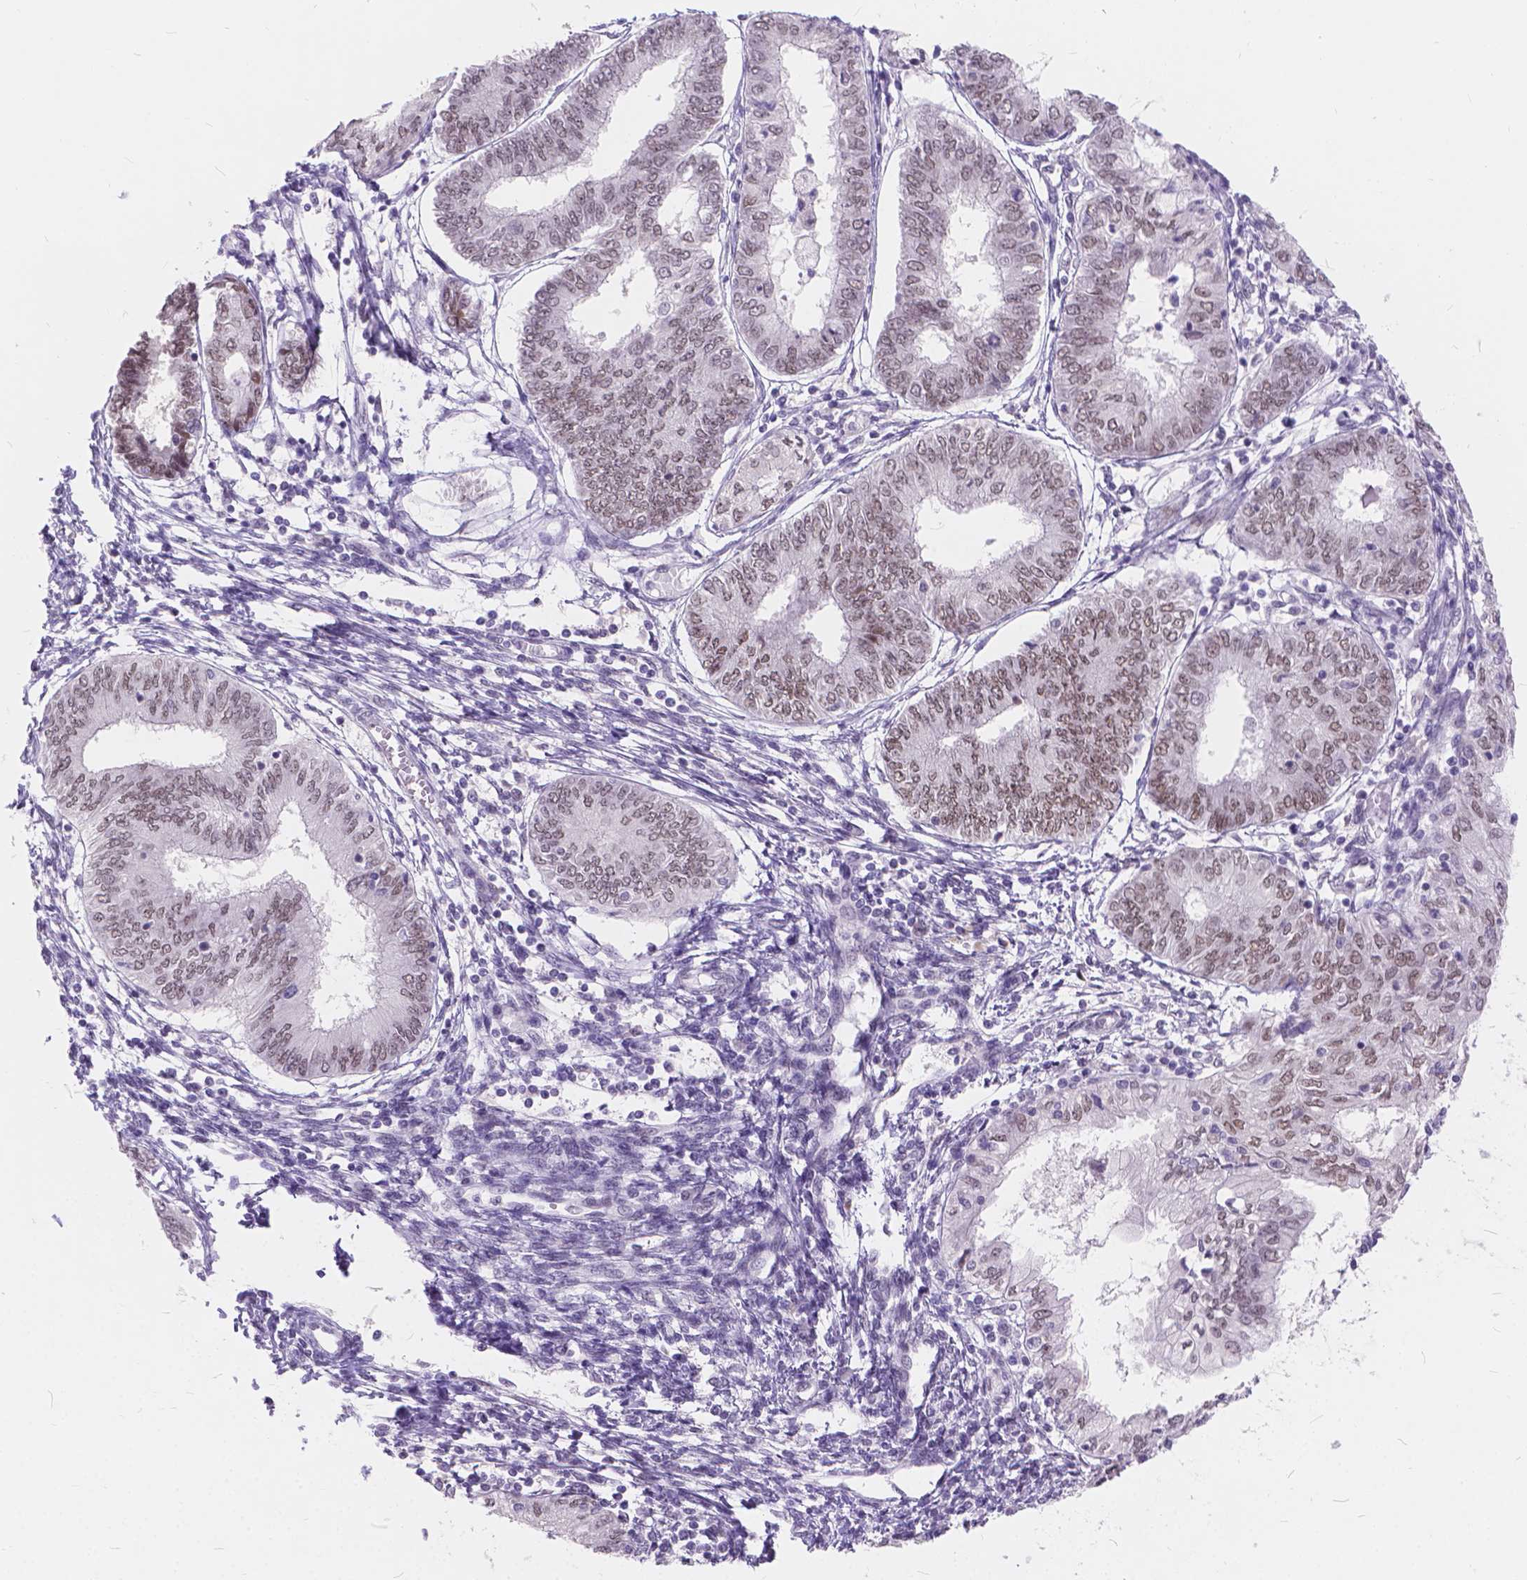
{"staining": {"intensity": "weak", "quantity": ">75%", "location": "nuclear"}, "tissue": "endometrial cancer", "cell_type": "Tumor cells", "image_type": "cancer", "snomed": [{"axis": "morphology", "description": "Adenocarcinoma, NOS"}, {"axis": "topography", "description": "Endometrium"}], "caption": "The immunohistochemical stain highlights weak nuclear staining in tumor cells of adenocarcinoma (endometrial) tissue.", "gene": "FAM53A", "patient": {"sex": "female", "age": 68}}